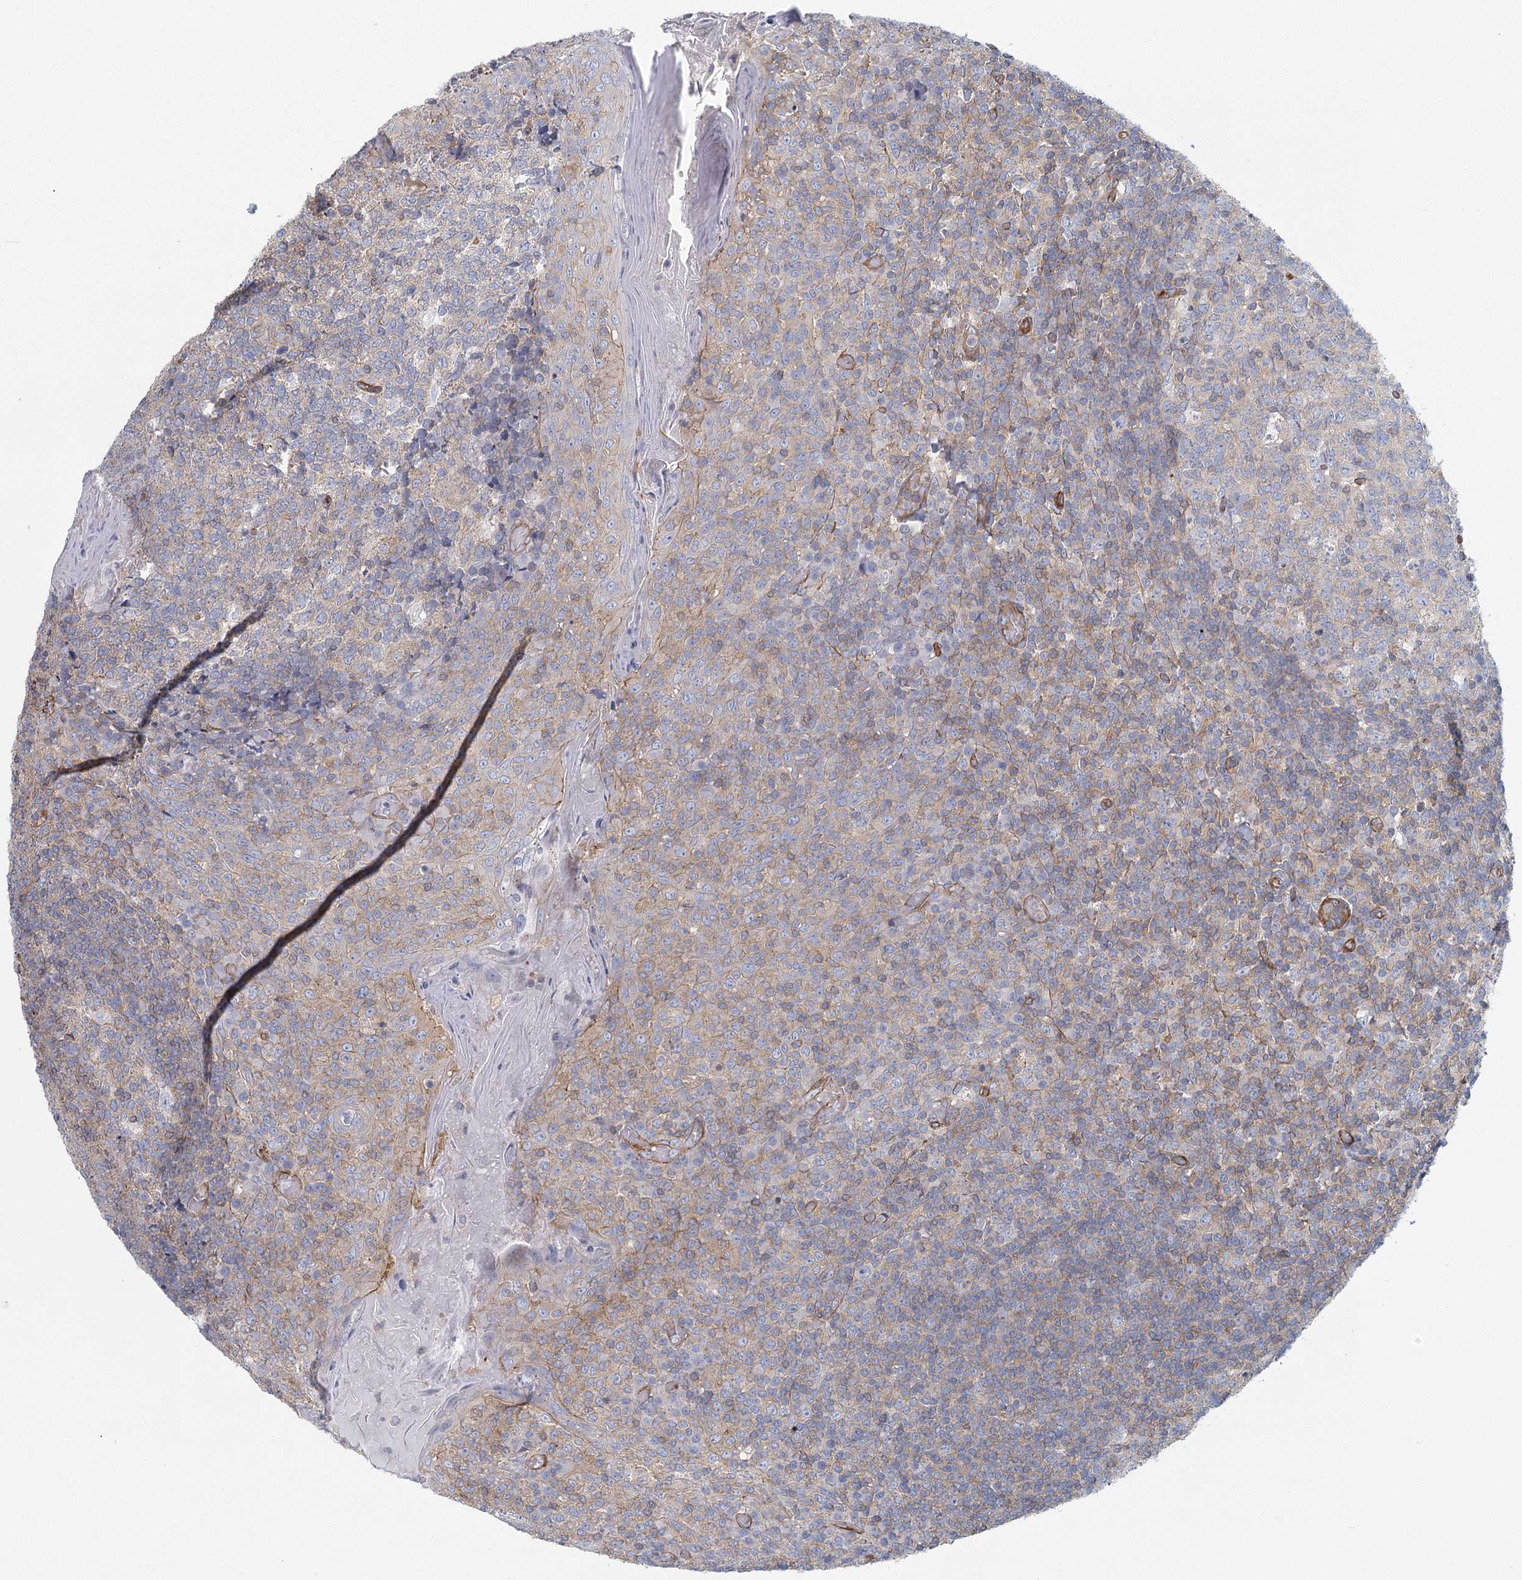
{"staining": {"intensity": "weak", "quantity": "<25%", "location": "cytoplasmic/membranous"}, "tissue": "tonsil", "cell_type": "Germinal center cells", "image_type": "normal", "snomed": [{"axis": "morphology", "description": "Normal tissue, NOS"}, {"axis": "topography", "description": "Tonsil"}], "caption": "Protein analysis of unremarkable tonsil displays no significant staining in germinal center cells. (DAB IHC, high magnification).", "gene": "IFT46", "patient": {"sex": "female", "age": 19}}